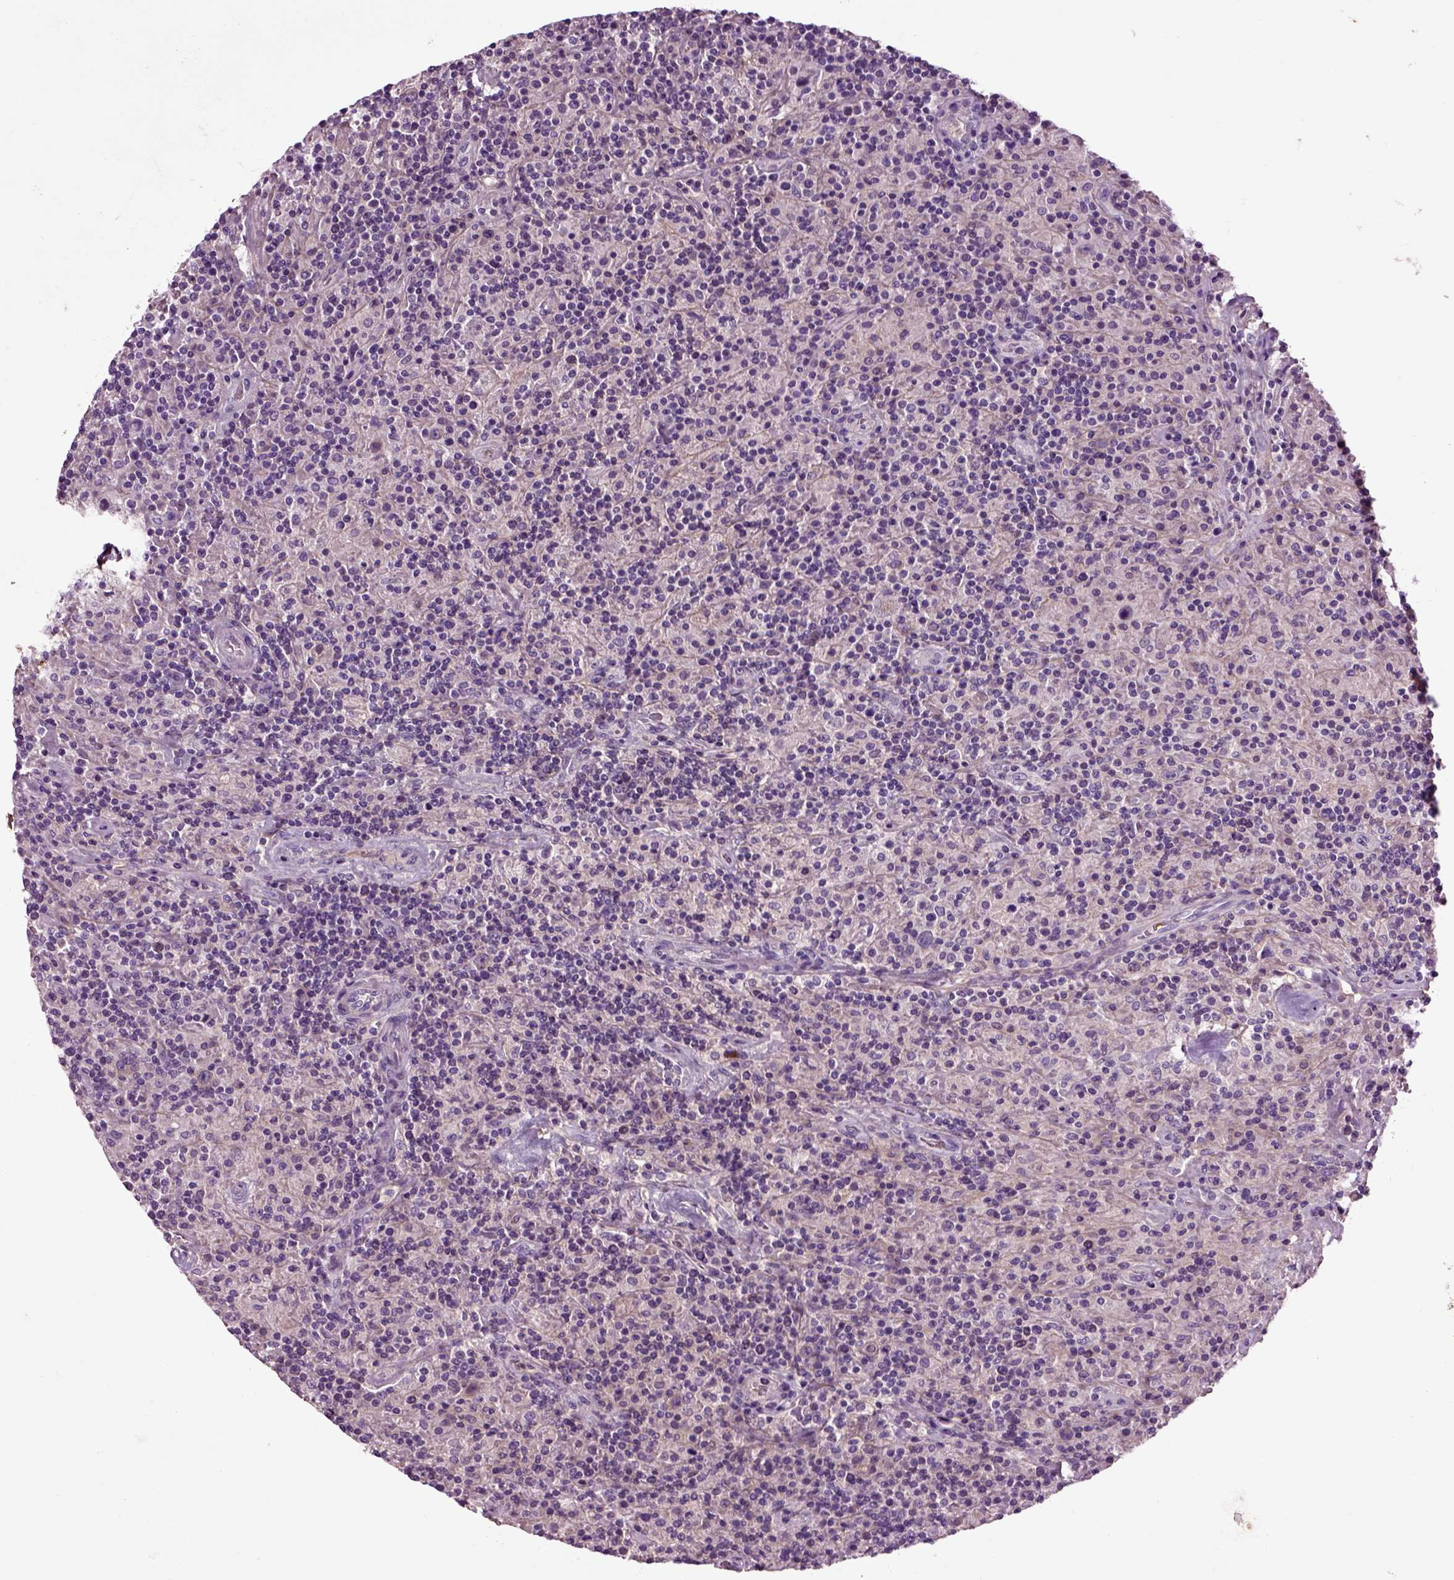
{"staining": {"intensity": "negative", "quantity": "none", "location": "none"}, "tissue": "lymphoma", "cell_type": "Tumor cells", "image_type": "cancer", "snomed": [{"axis": "morphology", "description": "Hodgkin's disease, NOS"}, {"axis": "topography", "description": "Lymph node"}], "caption": "Immunohistochemical staining of human lymphoma shows no significant expression in tumor cells.", "gene": "SPON1", "patient": {"sex": "male", "age": 70}}